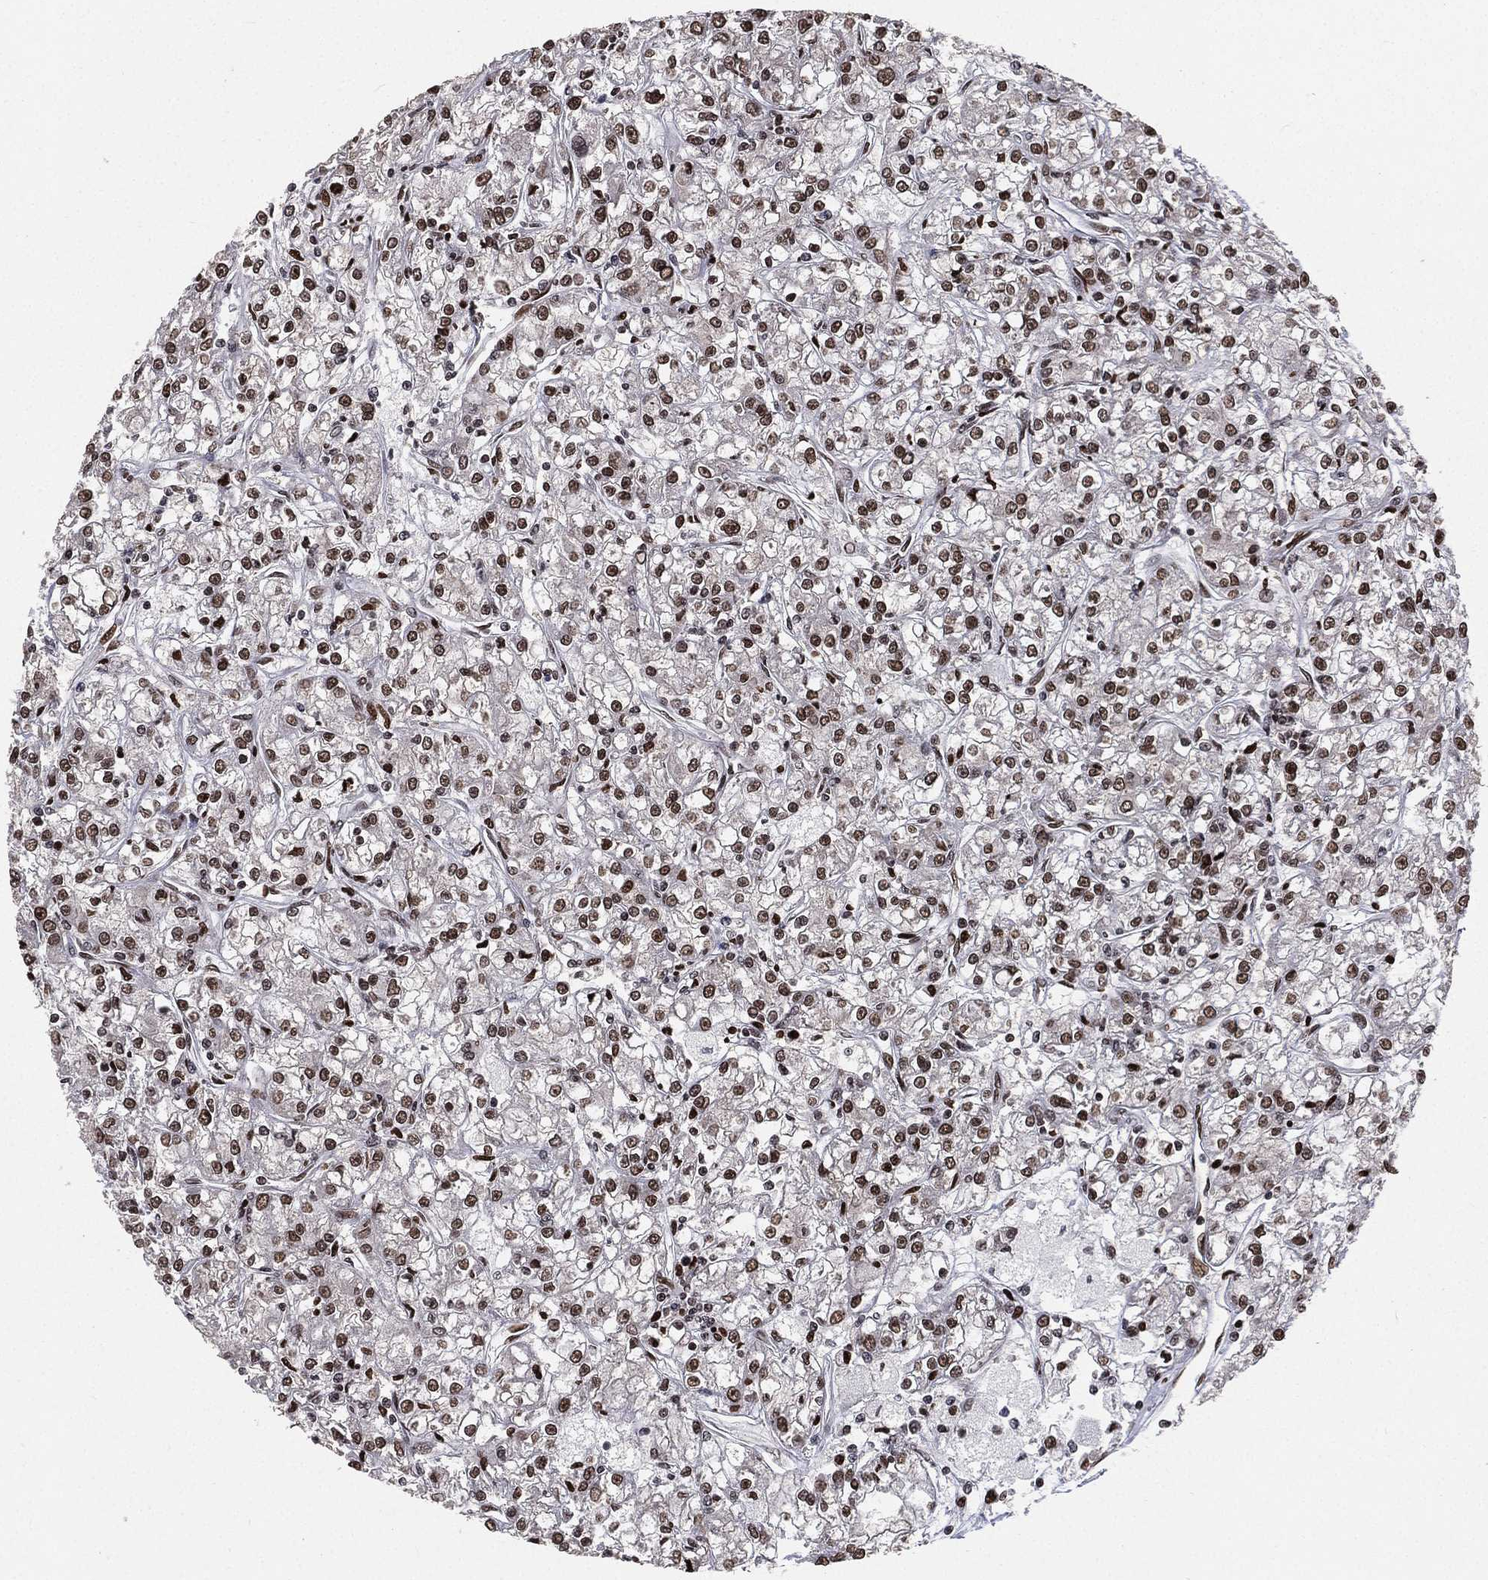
{"staining": {"intensity": "moderate", "quantity": ">75%", "location": "nuclear"}, "tissue": "renal cancer", "cell_type": "Tumor cells", "image_type": "cancer", "snomed": [{"axis": "morphology", "description": "Adenocarcinoma, NOS"}, {"axis": "topography", "description": "Kidney"}], "caption": "Renal cancer (adenocarcinoma) stained with a brown dye displays moderate nuclear positive staining in about >75% of tumor cells.", "gene": "POLB", "patient": {"sex": "female", "age": 59}}